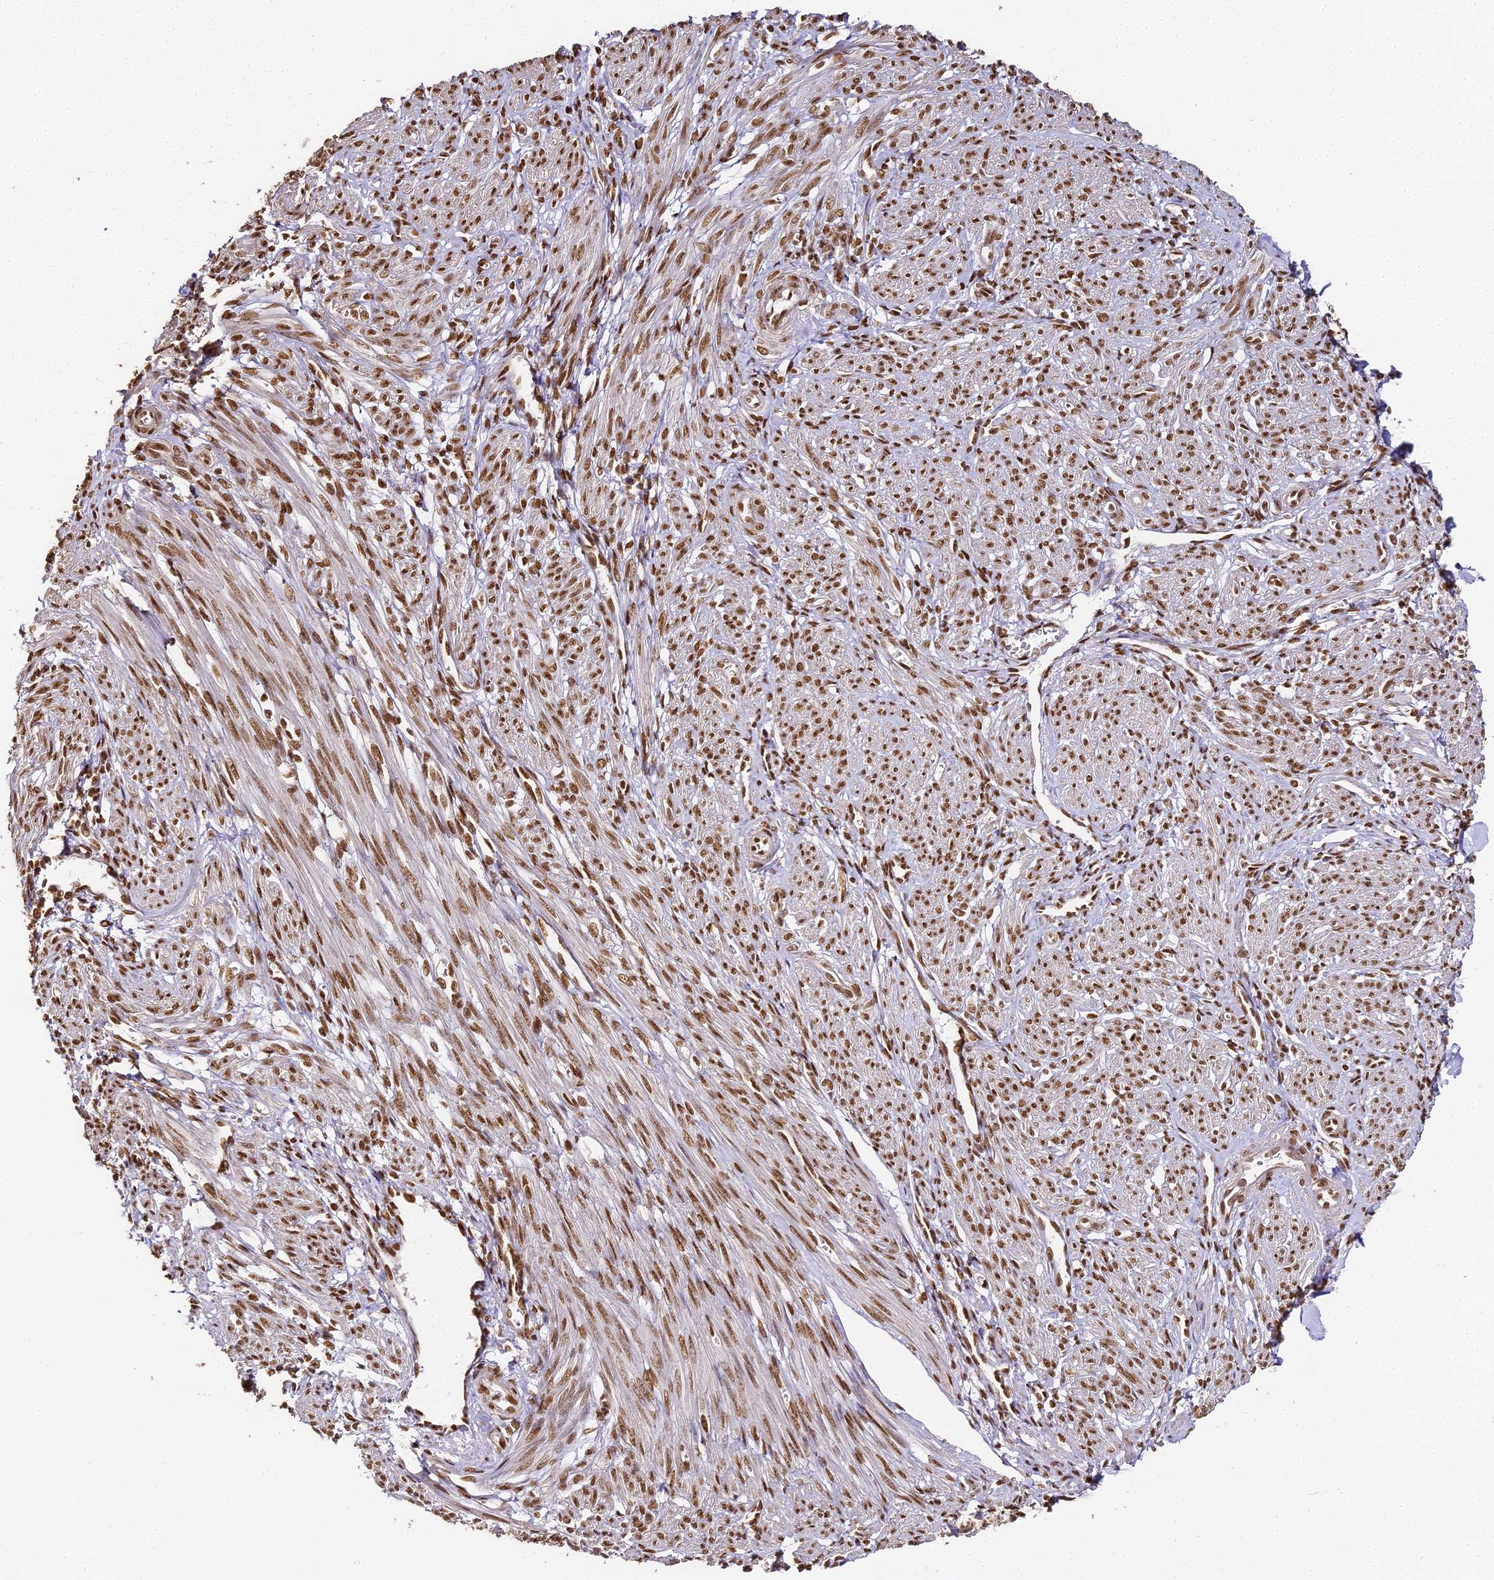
{"staining": {"intensity": "moderate", "quantity": ">75%", "location": "nuclear"}, "tissue": "smooth muscle", "cell_type": "Smooth muscle cells", "image_type": "normal", "snomed": [{"axis": "morphology", "description": "Normal tissue, NOS"}, {"axis": "topography", "description": "Smooth muscle"}], "caption": "IHC of unremarkable human smooth muscle reveals medium levels of moderate nuclear expression in approximately >75% of smooth muscle cells.", "gene": "HNRNPA1", "patient": {"sex": "female", "age": 39}}